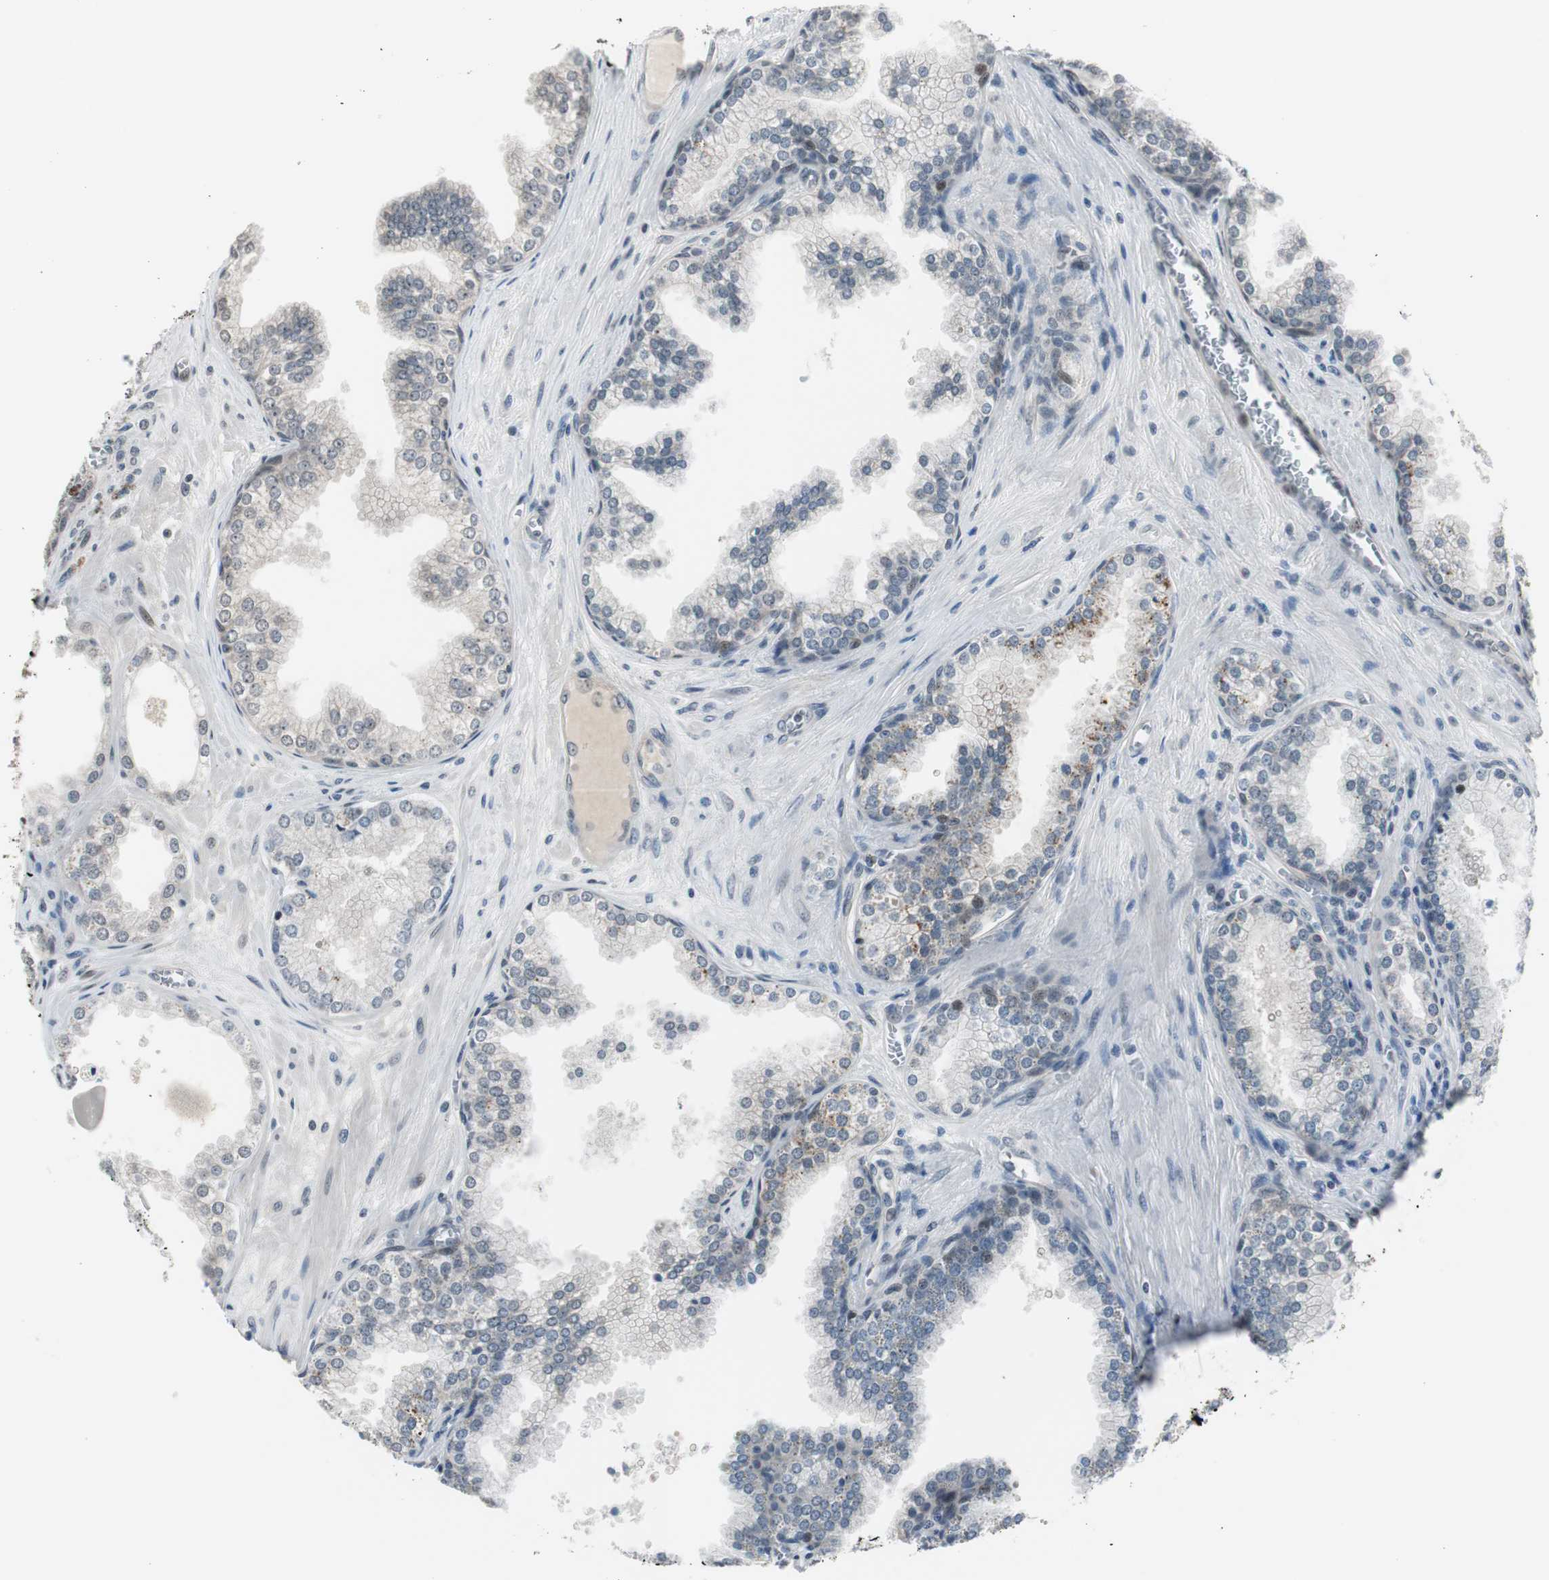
{"staining": {"intensity": "negative", "quantity": "none", "location": "none"}, "tissue": "prostate cancer", "cell_type": "Tumor cells", "image_type": "cancer", "snomed": [{"axis": "morphology", "description": "Adenocarcinoma, Low grade"}, {"axis": "topography", "description": "Prostate"}], "caption": "The photomicrograph exhibits no staining of tumor cells in prostate low-grade adenocarcinoma. (DAB (3,3'-diaminobenzidine) IHC with hematoxylin counter stain).", "gene": "BOLA1", "patient": {"sex": "male", "age": 60}}